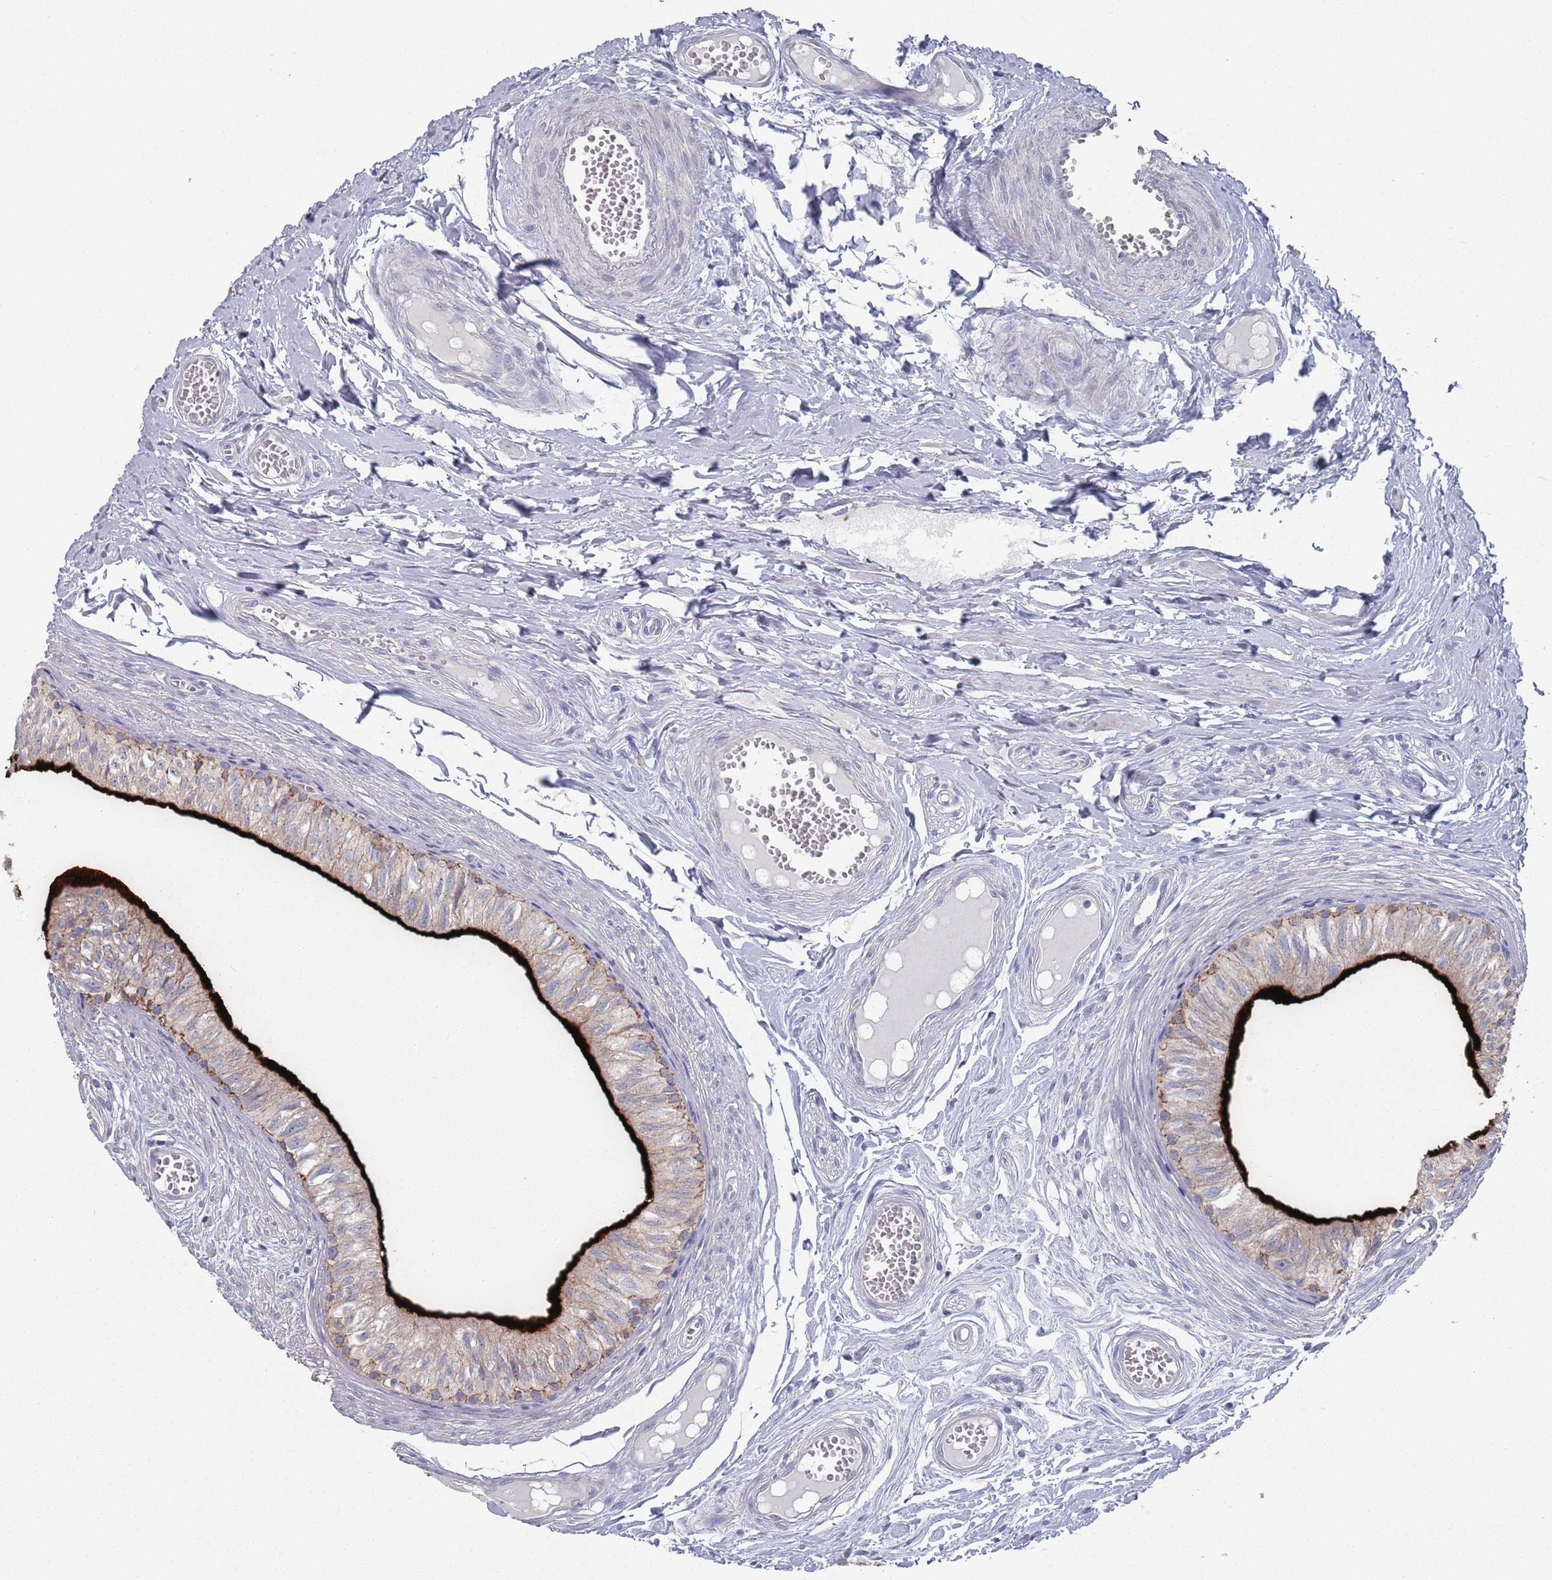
{"staining": {"intensity": "strong", "quantity": ">75%", "location": "cytoplasmic/membranous"}, "tissue": "epididymis", "cell_type": "Glandular cells", "image_type": "normal", "snomed": [{"axis": "morphology", "description": "Normal tissue, NOS"}, {"axis": "topography", "description": "Epididymis"}], "caption": "Epididymis stained with DAB (3,3'-diaminobenzidine) immunohistochemistry (IHC) exhibits high levels of strong cytoplasmic/membranous staining in approximately >75% of glandular cells. (Stains: DAB (3,3'-diaminobenzidine) in brown, nuclei in blue, Microscopy: brightfield microscopy at high magnification).", "gene": "PROM2", "patient": {"sex": "male", "age": 37}}